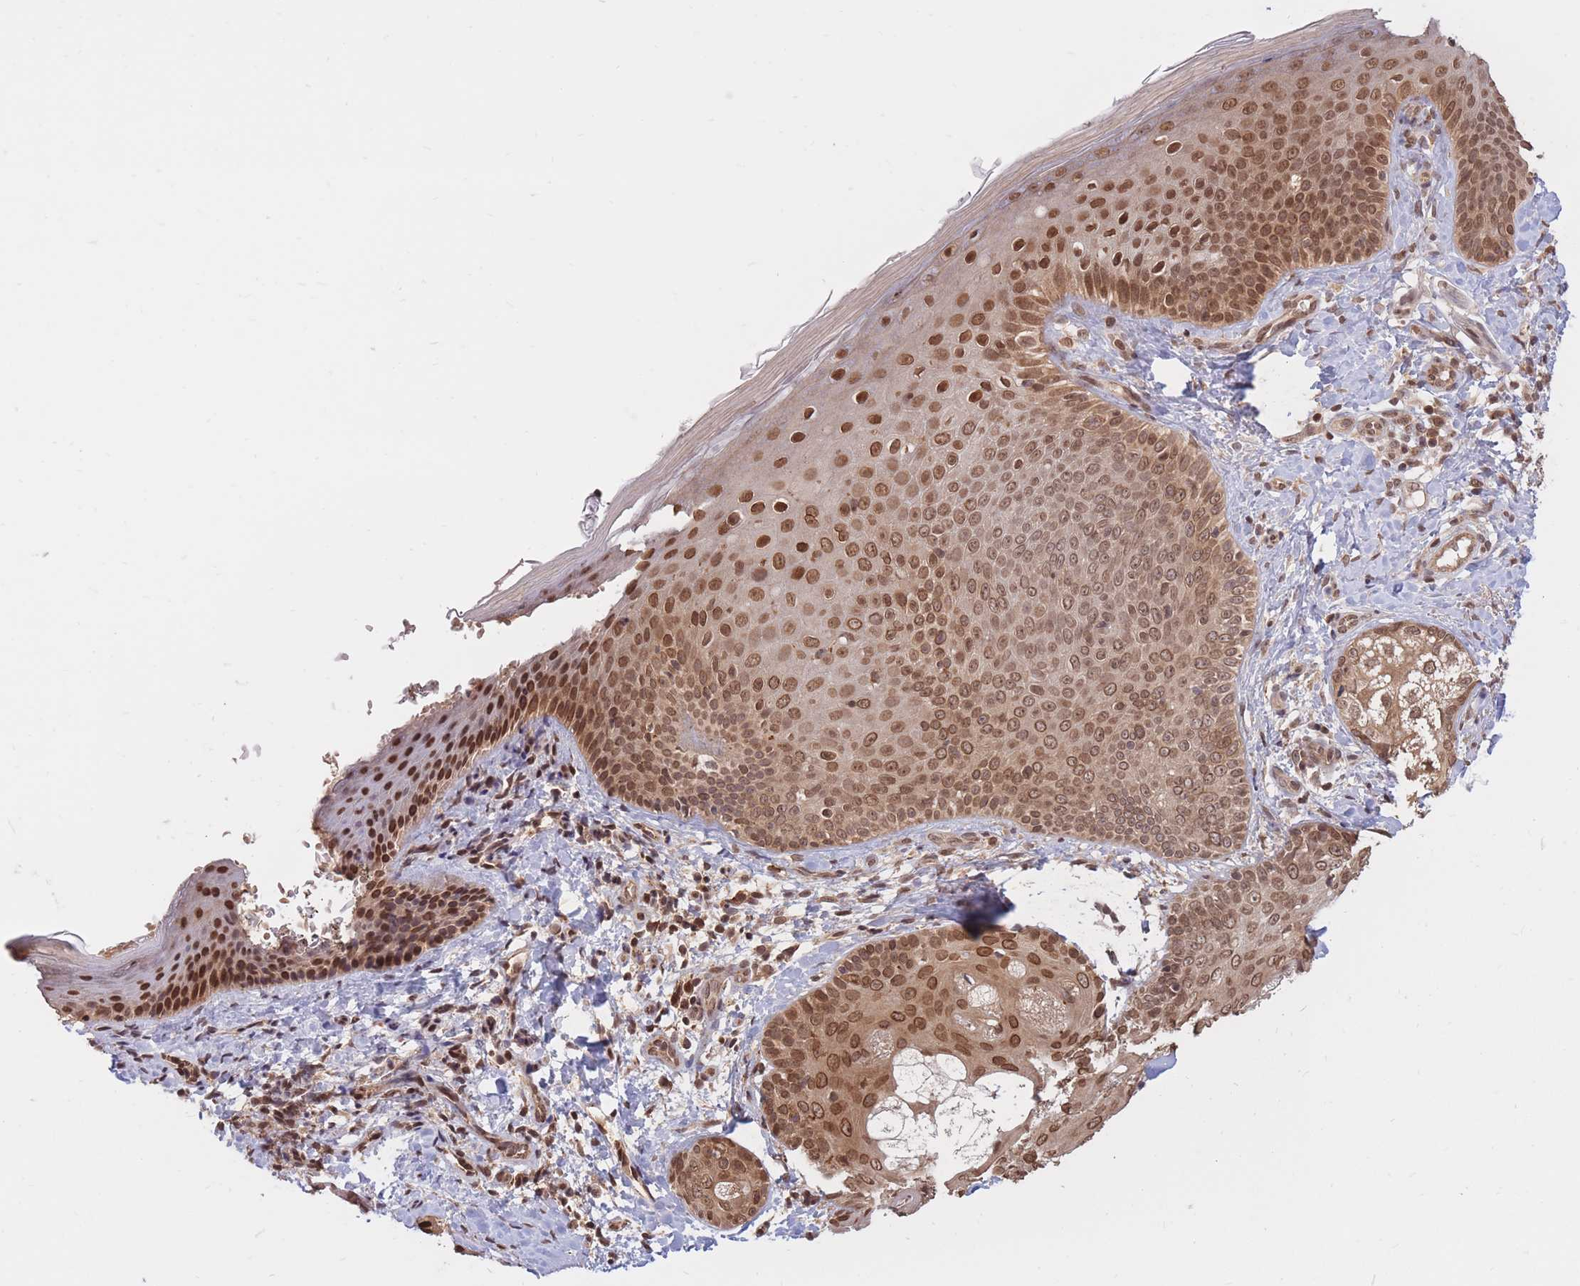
{"staining": {"intensity": "strong", "quantity": ">75%", "location": "cytoplasmic/membranous,nuclear"}, "tissue": "skin", "cell_type": "Fibroblasts", "image_type": "normal", "snomed": [{"axis": "morphology", "description": "Normal tissue, NOS"}, {"axis": "topography", "description": "Skin"}], "caption": "Protein expression analysis of unremarkable skin displays strong cytoplasmic/membranous,nuclear positivity in approximately >75% of fibroblasts. (Stains: DAB in brown, nuclei in blue, Microscopy: brightfield microscopy at high magnification).", "gene": "SRA1", "patient": {"sex": "male", "age": 57}}